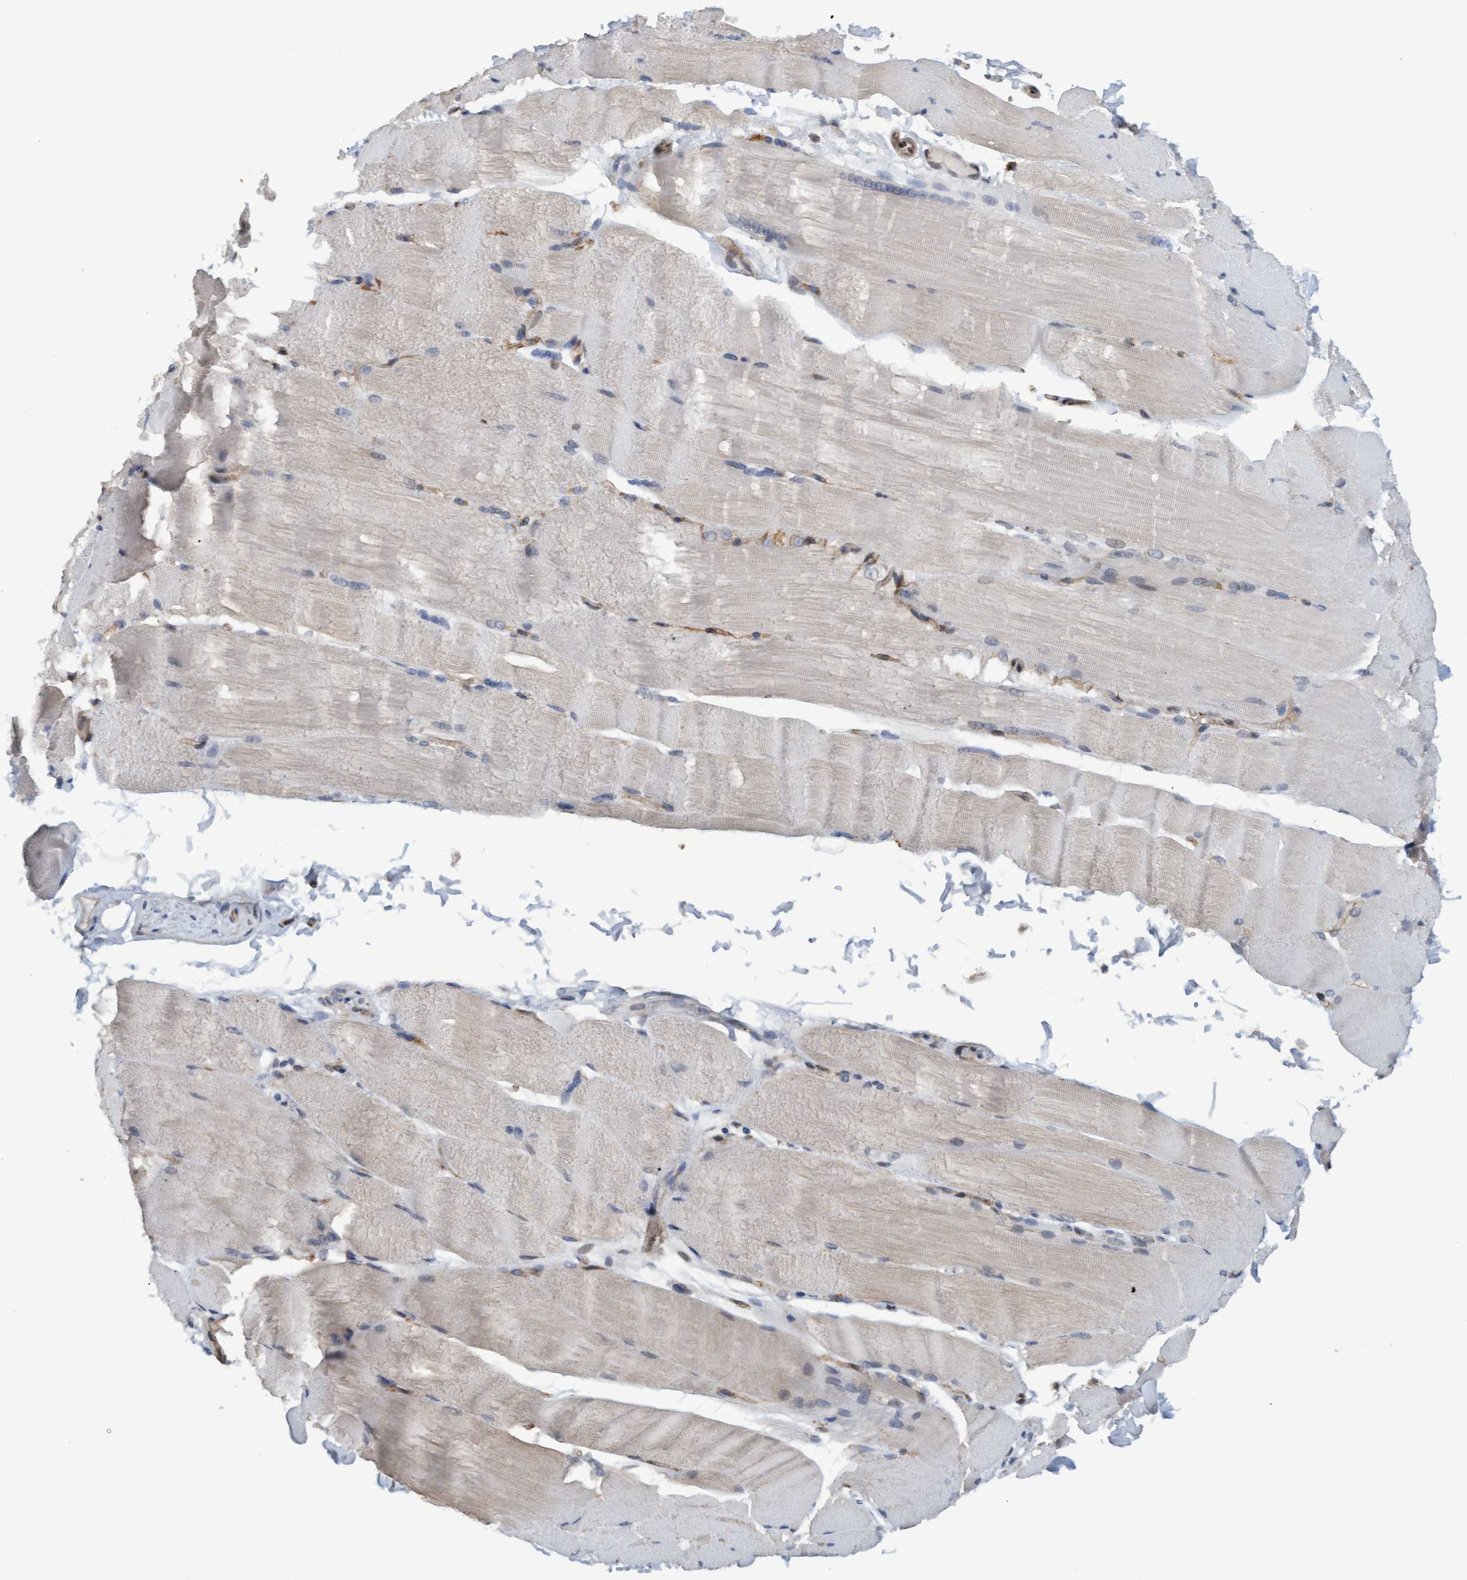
{"staining": {"intensity": "weak", "quantity": "<25%", "location": "cytoplasmic/membranous"}, "tissue": "skeletal muscle", "cell_type": "Myocytes", "image_type": "normal", "snomed": [{"axis": "morphology", "description": "Normal tissue, NOS"}, {"axis": "topography", "description": "Skin"}, {"axis": "topography", "description": "Skeletal muscle"}], "caption": "Immunohistochemistry photomicrograph of normal skeletal muscle stained for a protein (brown), which reveals no expression in myocytes. The staining is performed using DAB brown chromogen with nuclei counter-stained in using hematoxylin.", "gene": "MGLL", "patient": {"sex": "male", "age": 83}}